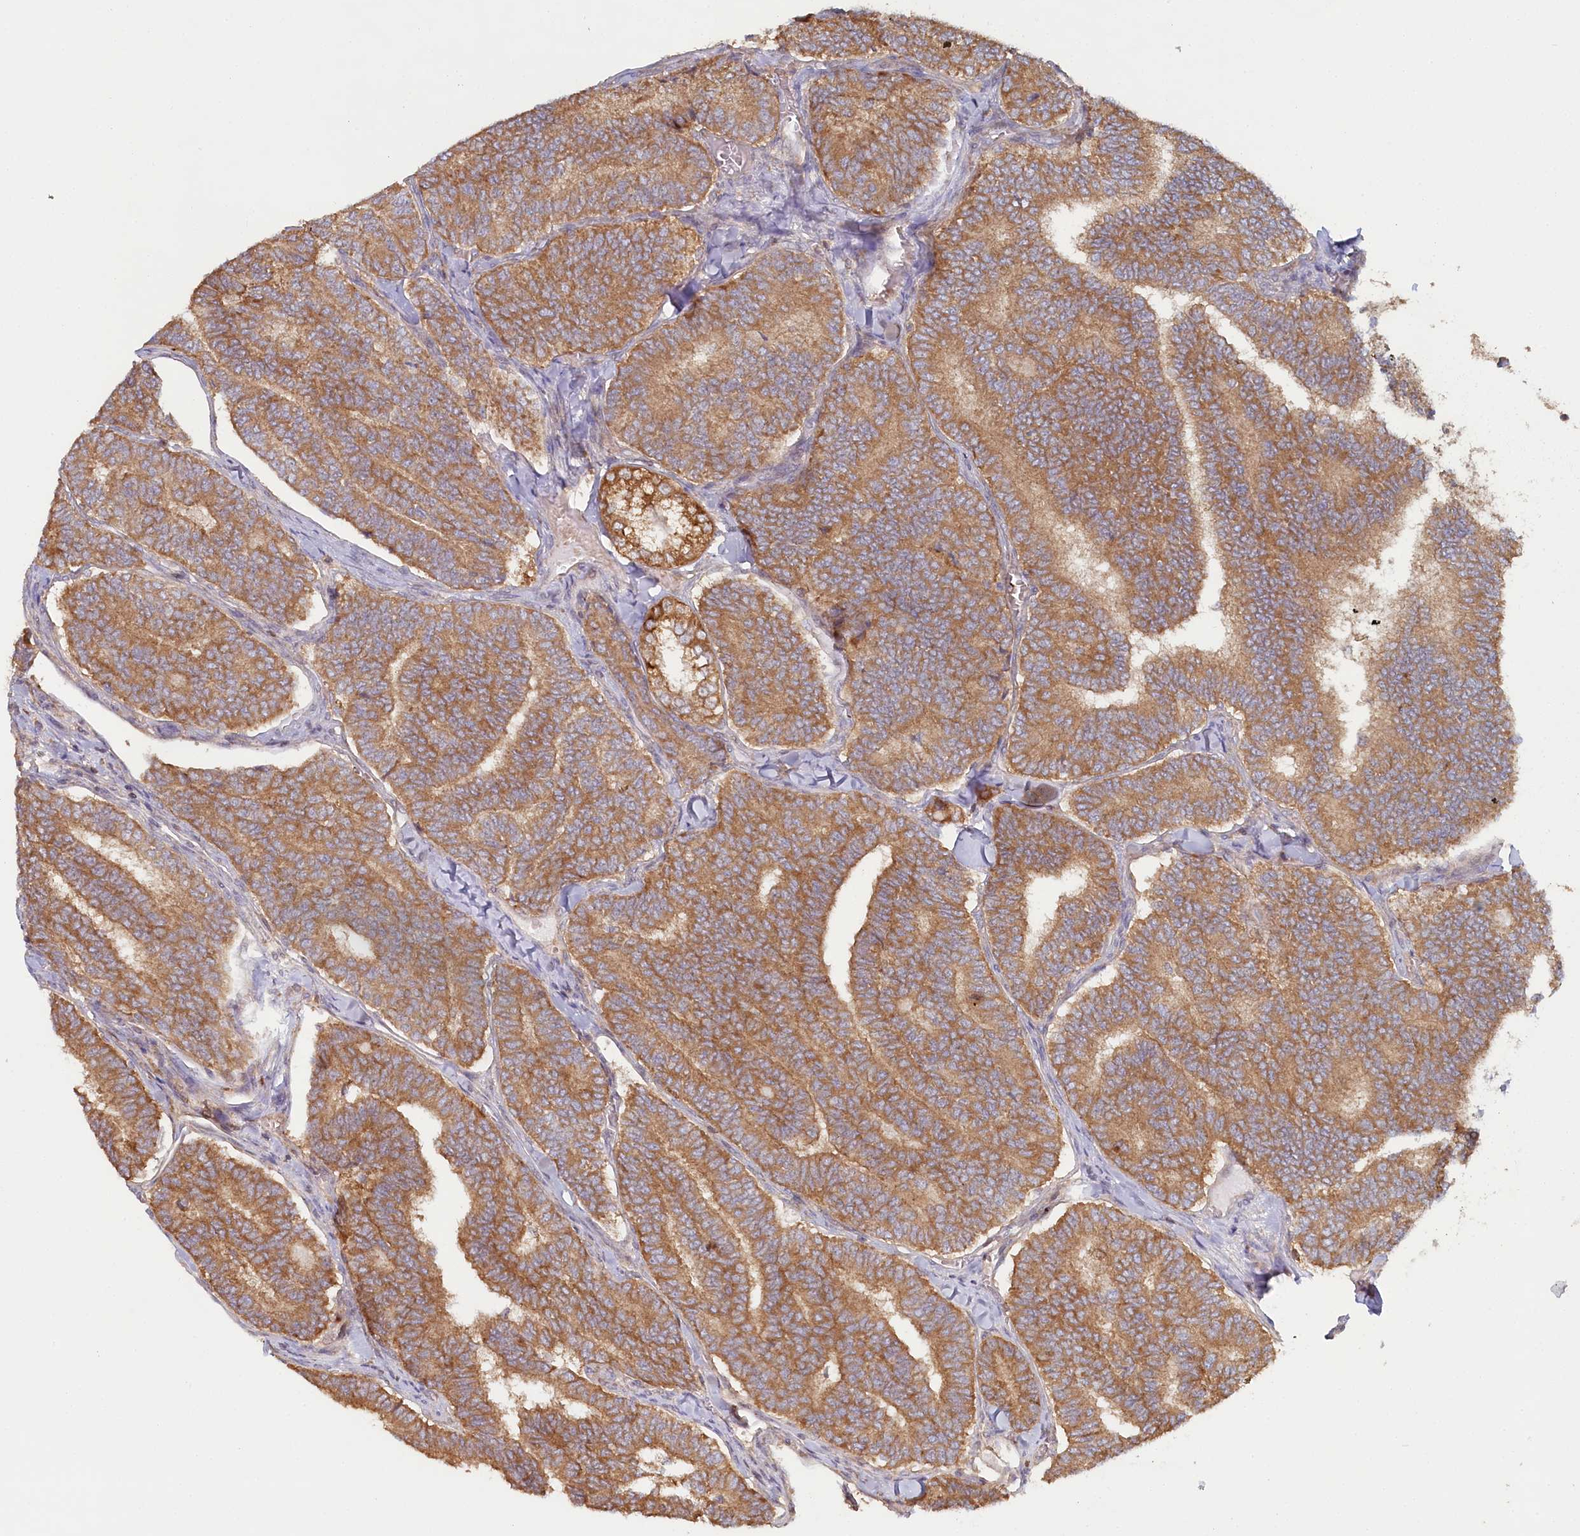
{"staining": {"intensity": "moderate", "quantity": ">75%", "location": "cytoplasmic/membranous"}, "tissue": "thyroid cancer", "cell_type": "Tumor cells", "image_type": "cancer", "snomed": [{"axis": "morphology", "description": "Papillary adenocarcinoma, NOS"}, {"axis": "topography", "description": "Thyroid gland"}], "caption": "A micrograph of human thyroid papillary adenocarcinoma stained for a protein exhibits moderate cytoplasmic/membranous brown staining in tumor cells. The protein is shown in brown color, while the nuclei are stained blue.", "gene": "HAL", "patient": {"sex": "female", "age": 35}}